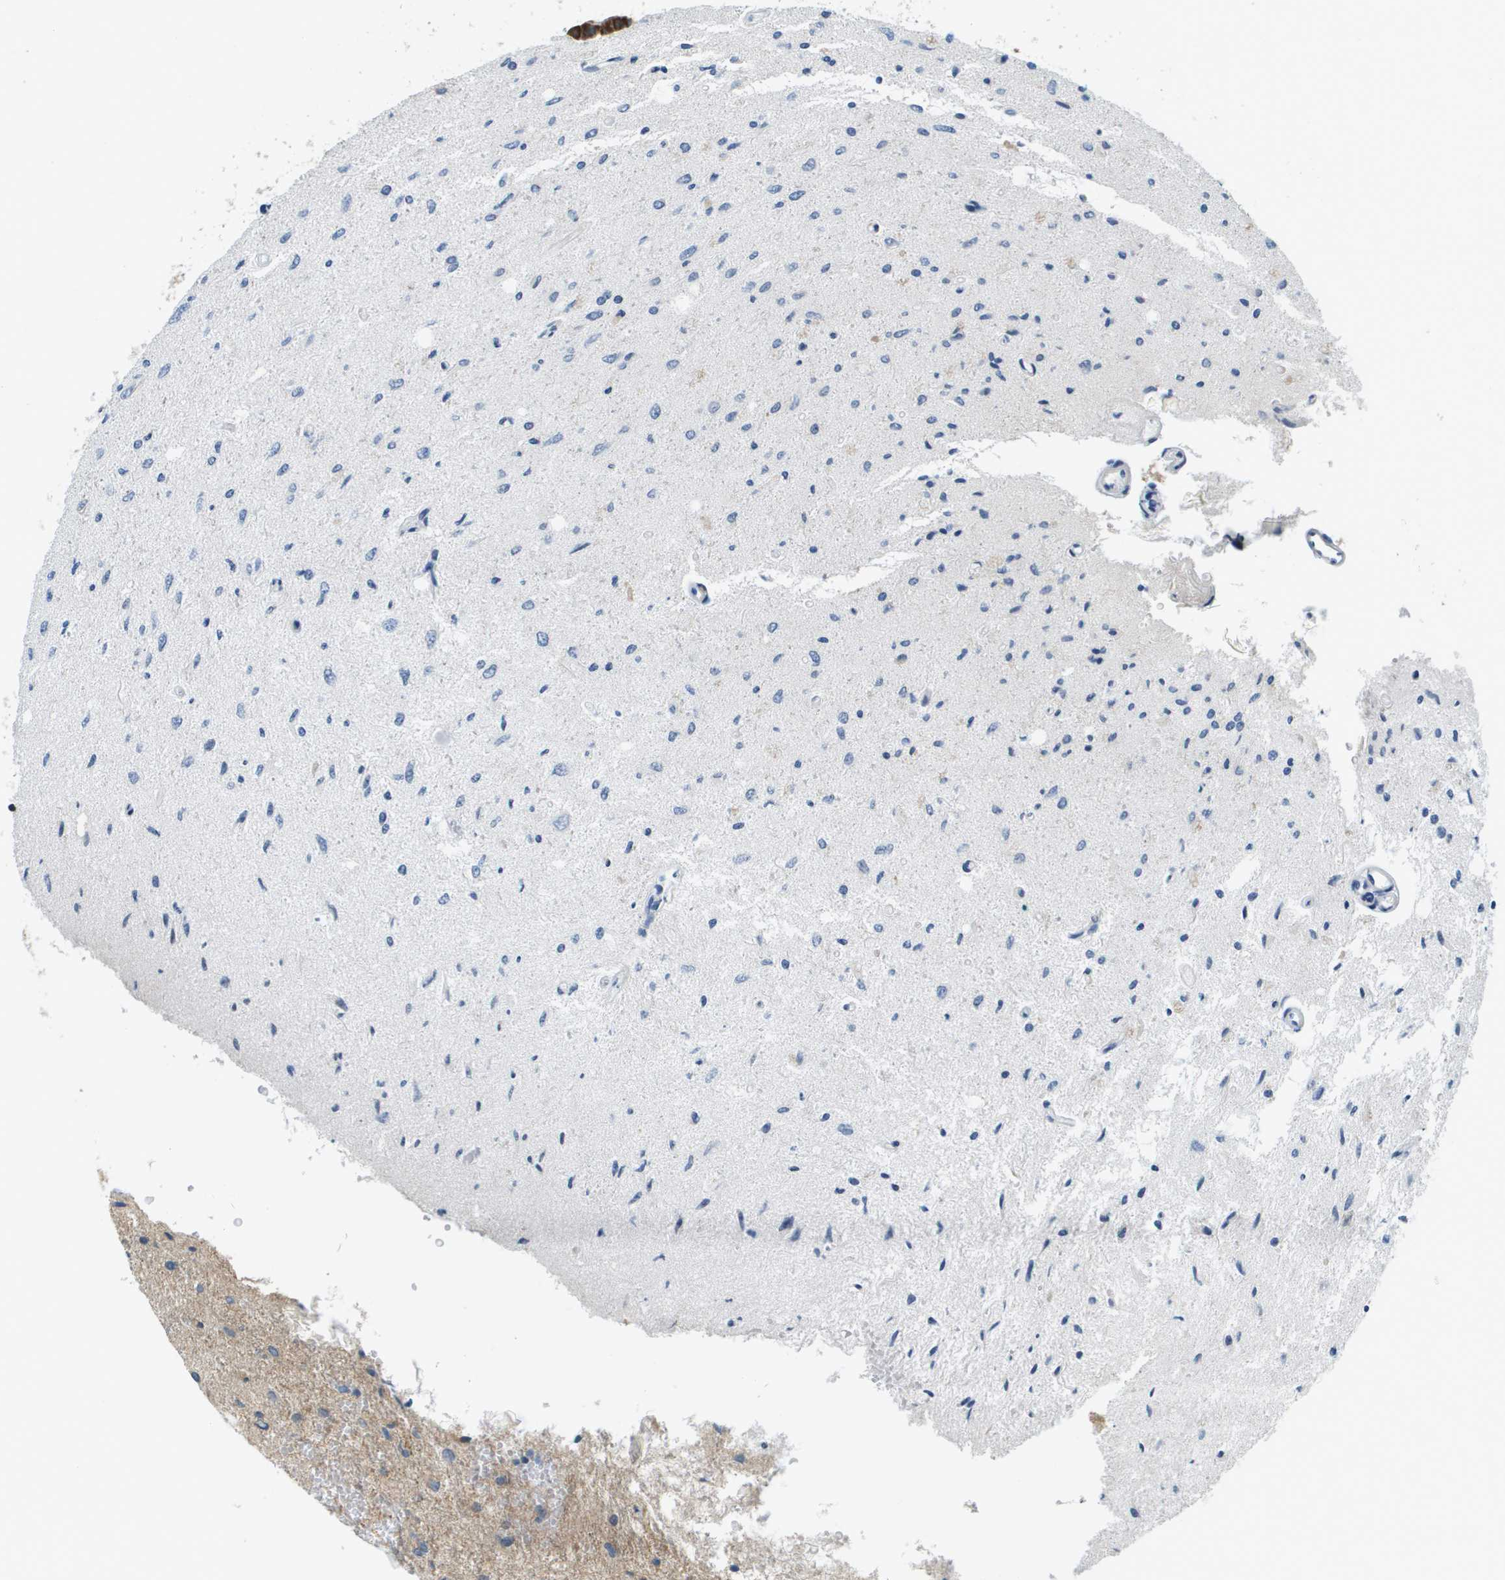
{"staining": {"intensity": "negative", "quantity": "none", "location": "none"}, "tissue": "glioma", "cell_type": "Tumor cells", "image_type": "cancer", "snomed": [{"axis": "morphology", "description": "Glioma, malignant, Low grade"}, {"axis": "topography", "description": "Brain"}], "caption": "Protein analysis of glioma displays no significant staining in tumor cells. (DAB (3,3'-diaminobenzidine) immunohistochemistry (IHC), high magnification).", "gene": "KRT23", "patient": {"sex": "male", "age": 77}}